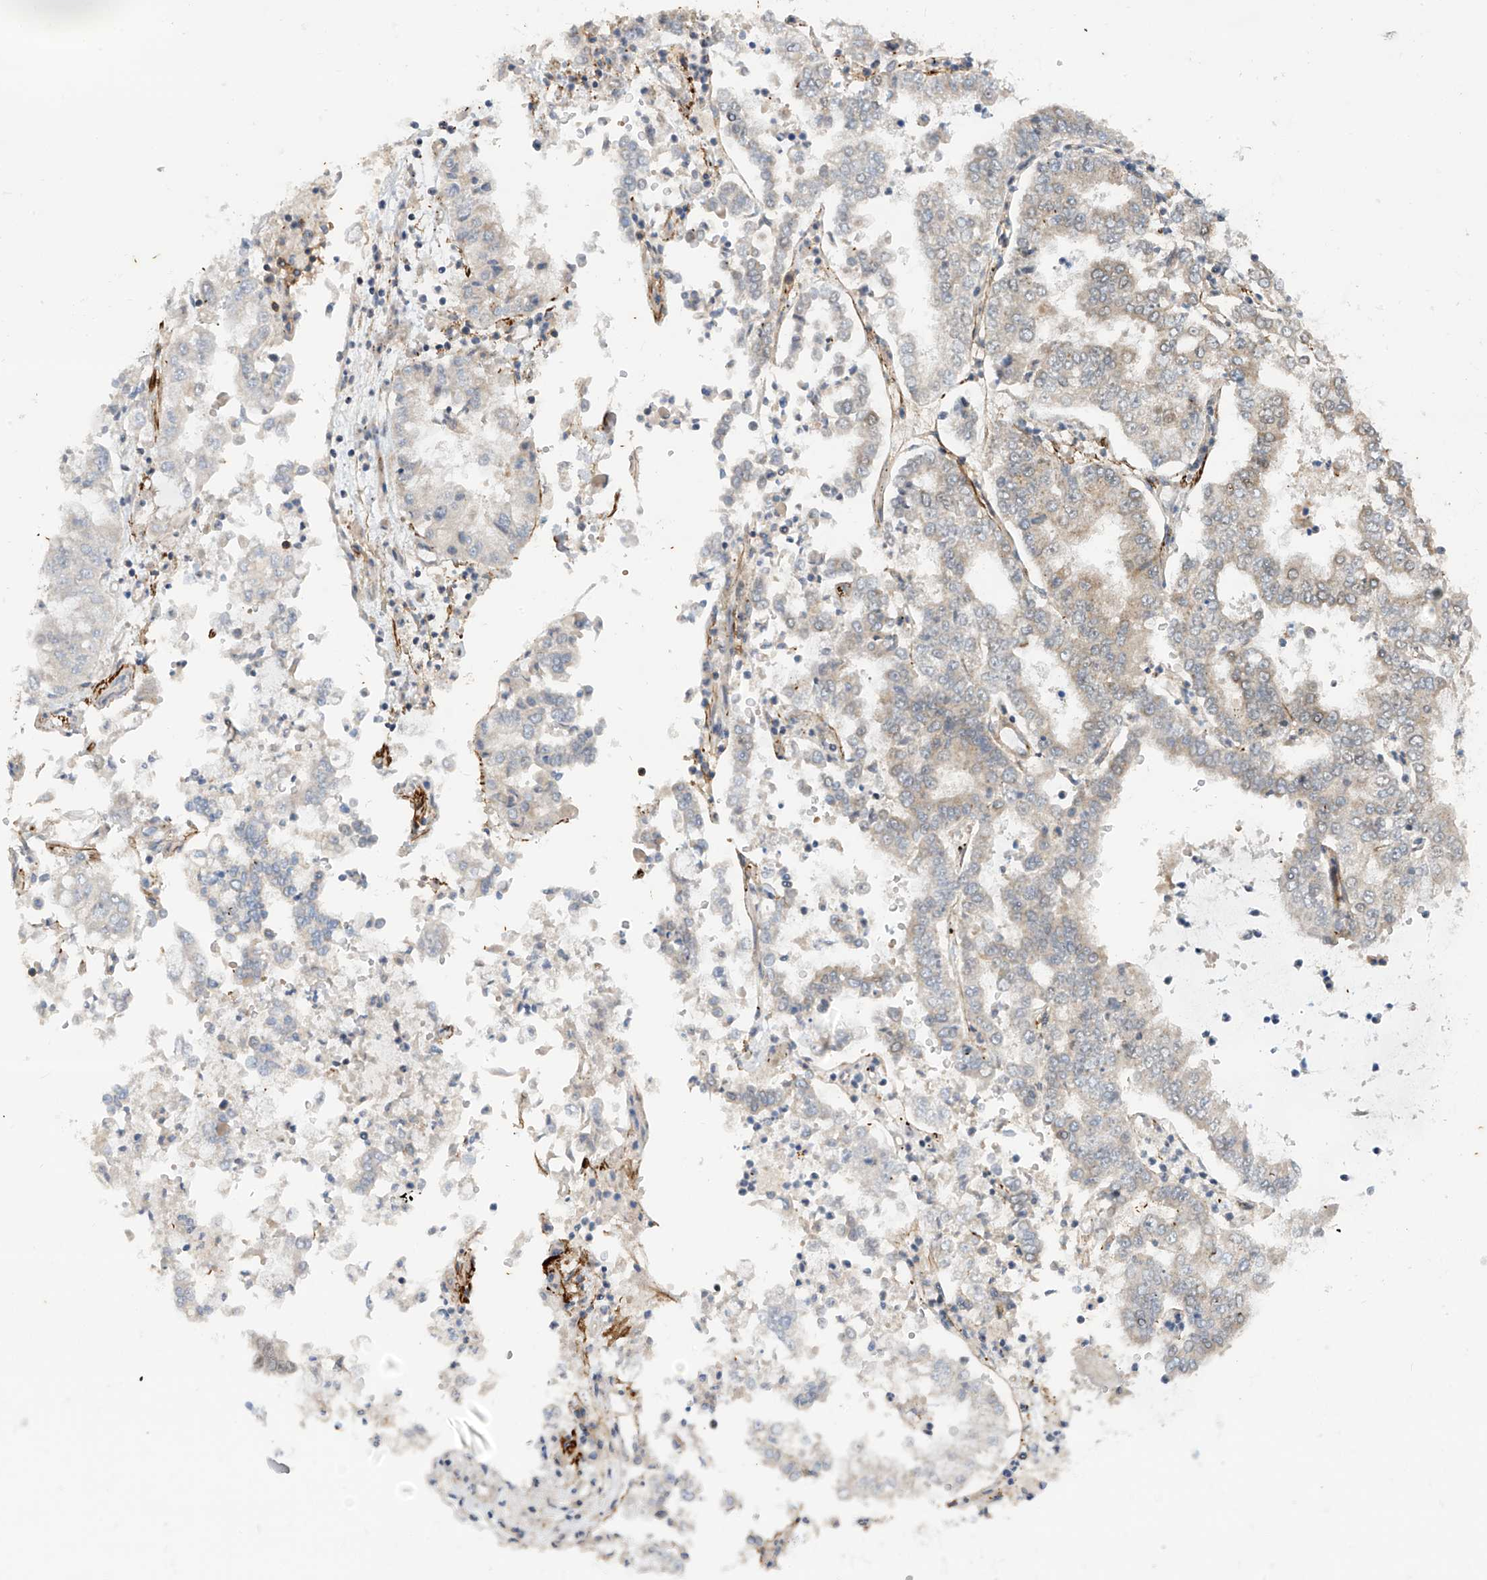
{"staining": {"intensity": "negative", "quantity": "none", "location": "none"}, "tissue": "stomach cancer", "cell_type": "Tumor cells", "image_type": "cancer", "snomed": [{"axis": "morphology", "description": "Adenocarcinoma, NOS"}, {"axis": "topography", "description": "Stomach"}], "caption": "Immunohistochemistry image of neoplastic tissue: stomach cancer (adenocarcinoma) stained with DAB reveals no significant protein positivity in tumor cells.", "gene": "LAGE3", "patient": {"sex": "male", "age": 76}}